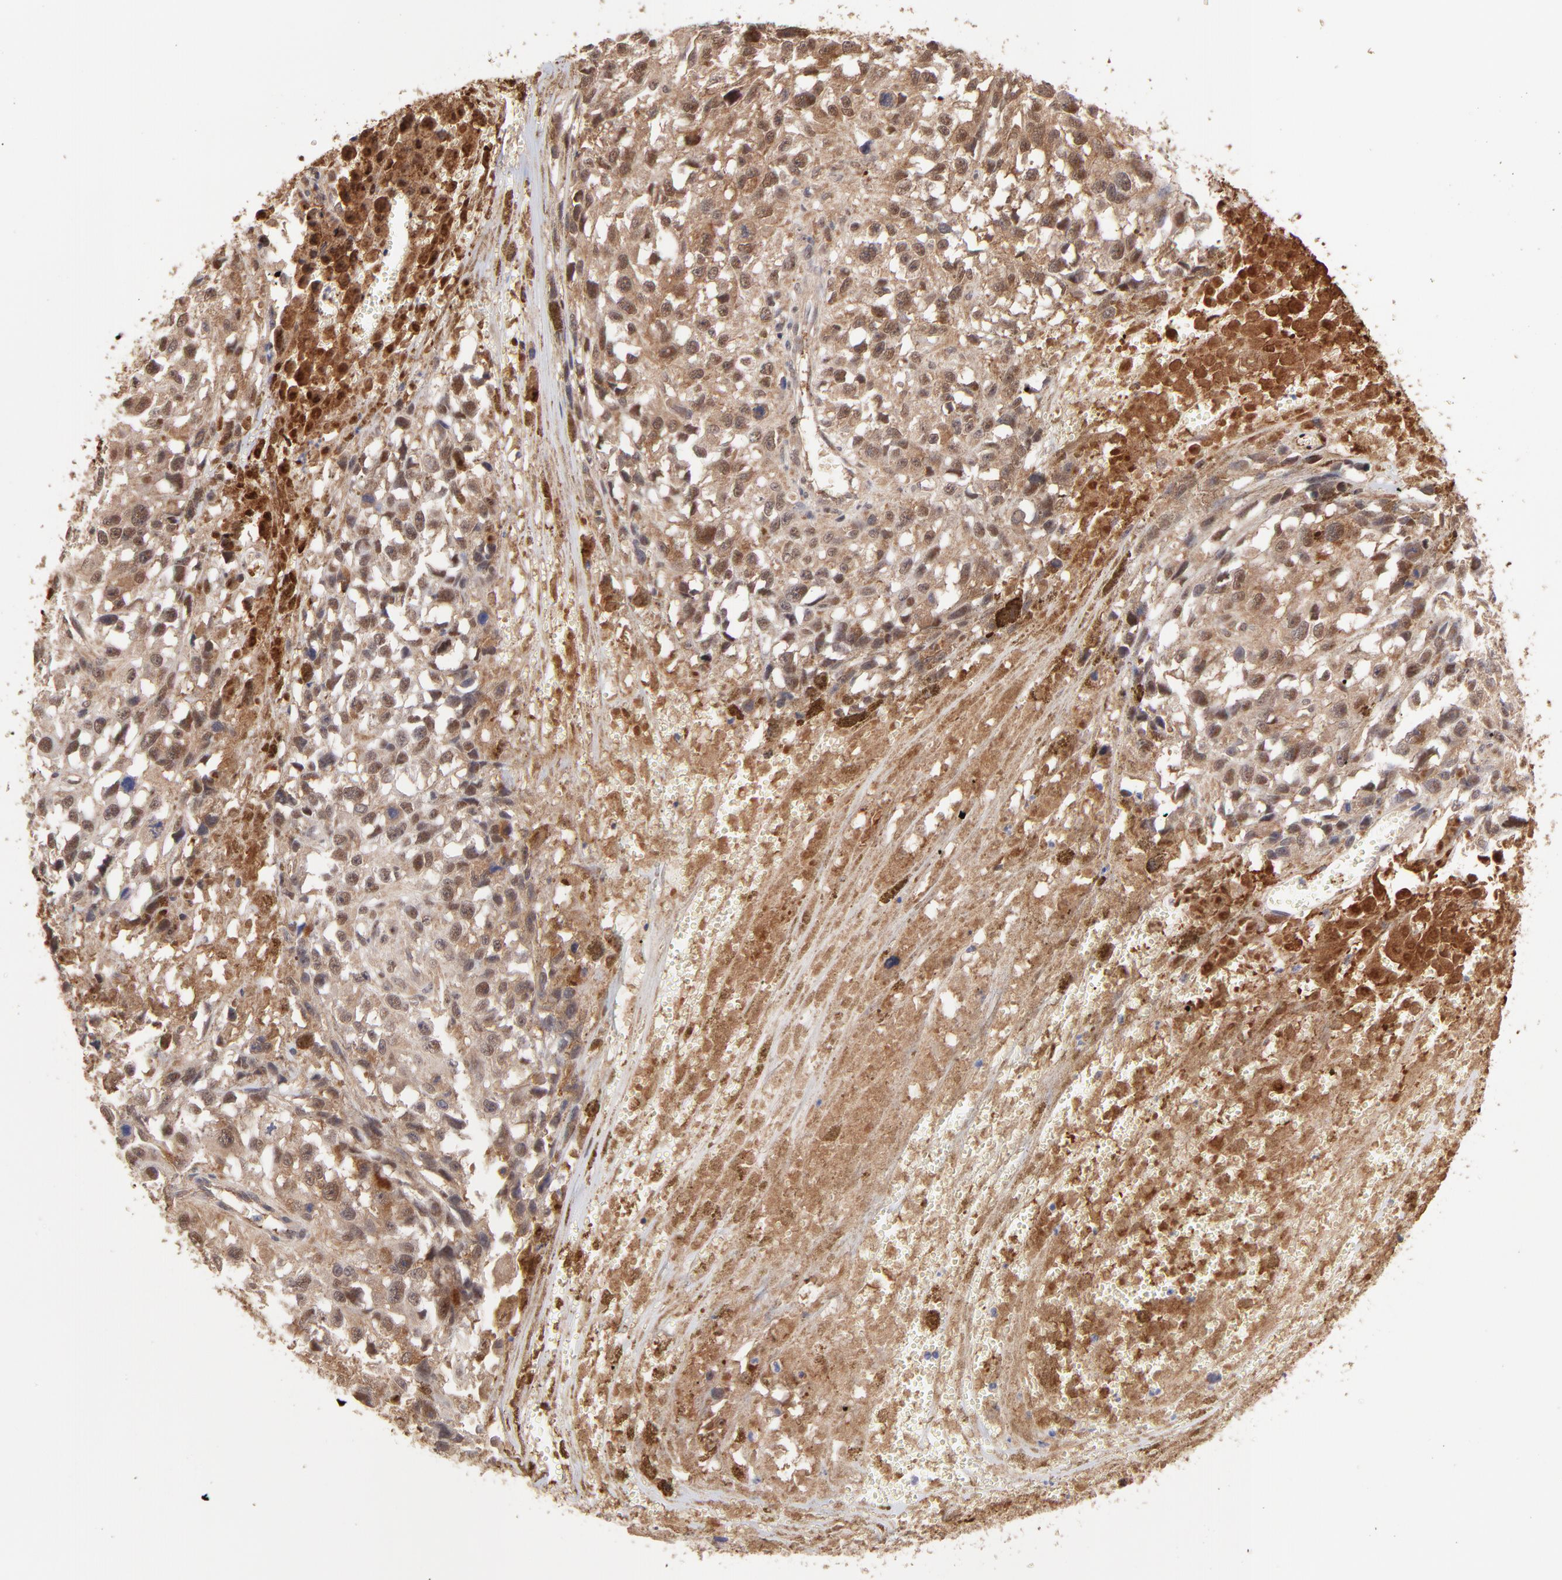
{"staining": {"intensity": "moderate", "quantity": ">75%", "location": "cytoplasmic/membranous,nuclear"}, "tissue": "melanoma", "cell_type": "Tumor cells", "image_type": "cancer", "snomed": [{"axis": "morphology", "description": "Malignant melanoma, Metastatic site"}, {"axis": "topography", "description": "Lymph node"}], "caption": "Immunohistochemistry (IHC) histopathology image of neoplastic tissue: melanoma stained using IHC shows medium levels of moderate protein expression localized specifically in the cytoplasmic/membranous and nuclear of tumor cells, appearing as a cytoplasmic/membranous and nuclear brown color.", "gene": "PSMD14", "patient": {"sex": "male", "age": 59}}